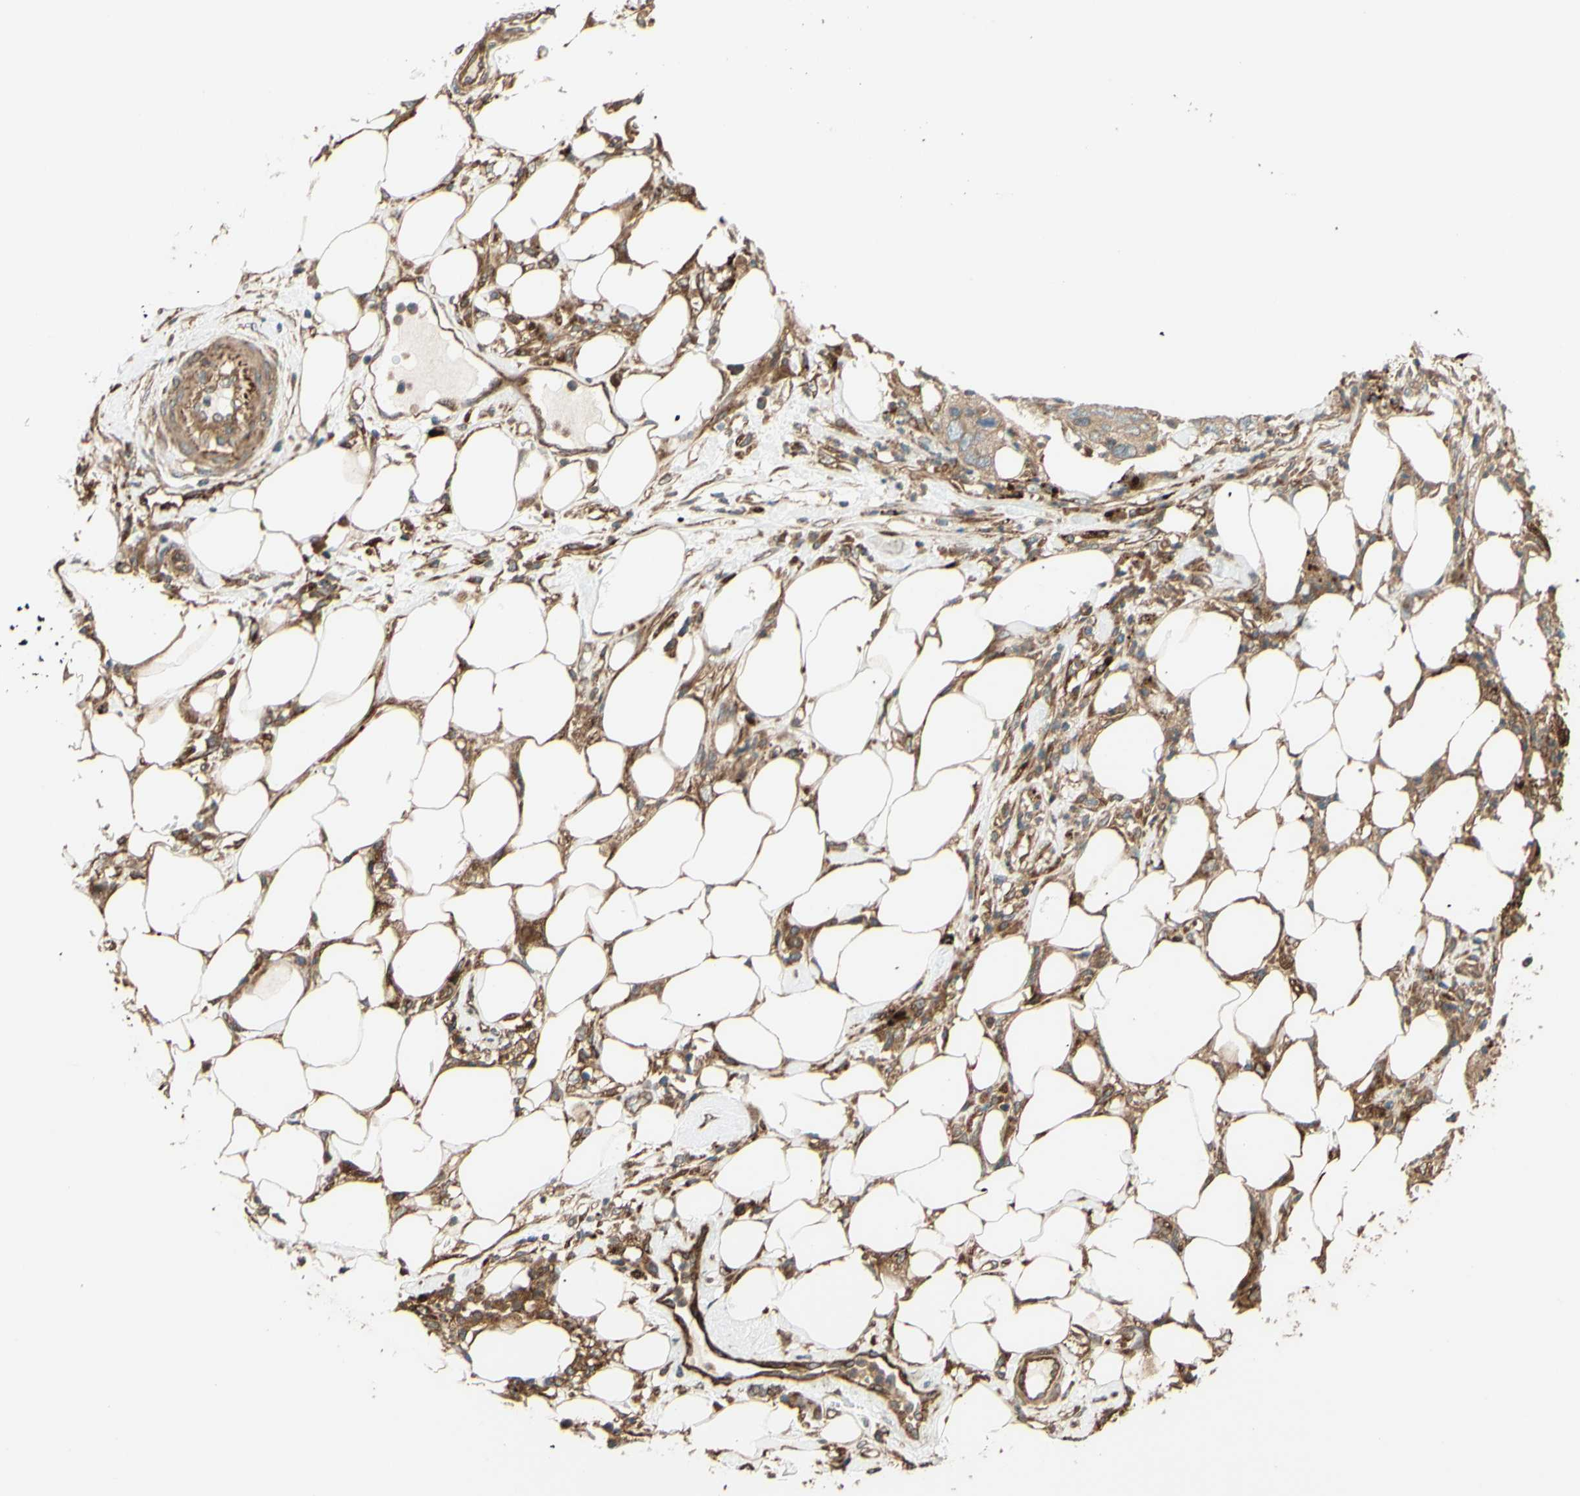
{"staining": {"intensity": "moderate", "quantity": ">75%", "location": "cytoplasmic/membranous"}, "tissue": "pancreatic cancer", "cell_type": "Tumor cells", "image_type": "cancer", "snomed": [{"axis": "morphology", "description": "Adenocarcinoma, NOS"}, {"axis": "topography", "description": "Pancreas"}], "caption": "An IHC micrograph of tumor tissue is shown. Protein staining in brown labels moderate cytoplasmic/membranous positivity in adenocarcinoma (pancreatic) within tumor cells. (DAB (3,3'-diaminobenzidine) IHC with brightfield microscopy, high magnification).", "gene": "RNF19A", "patient": {"sex": "female", "age": 71}}